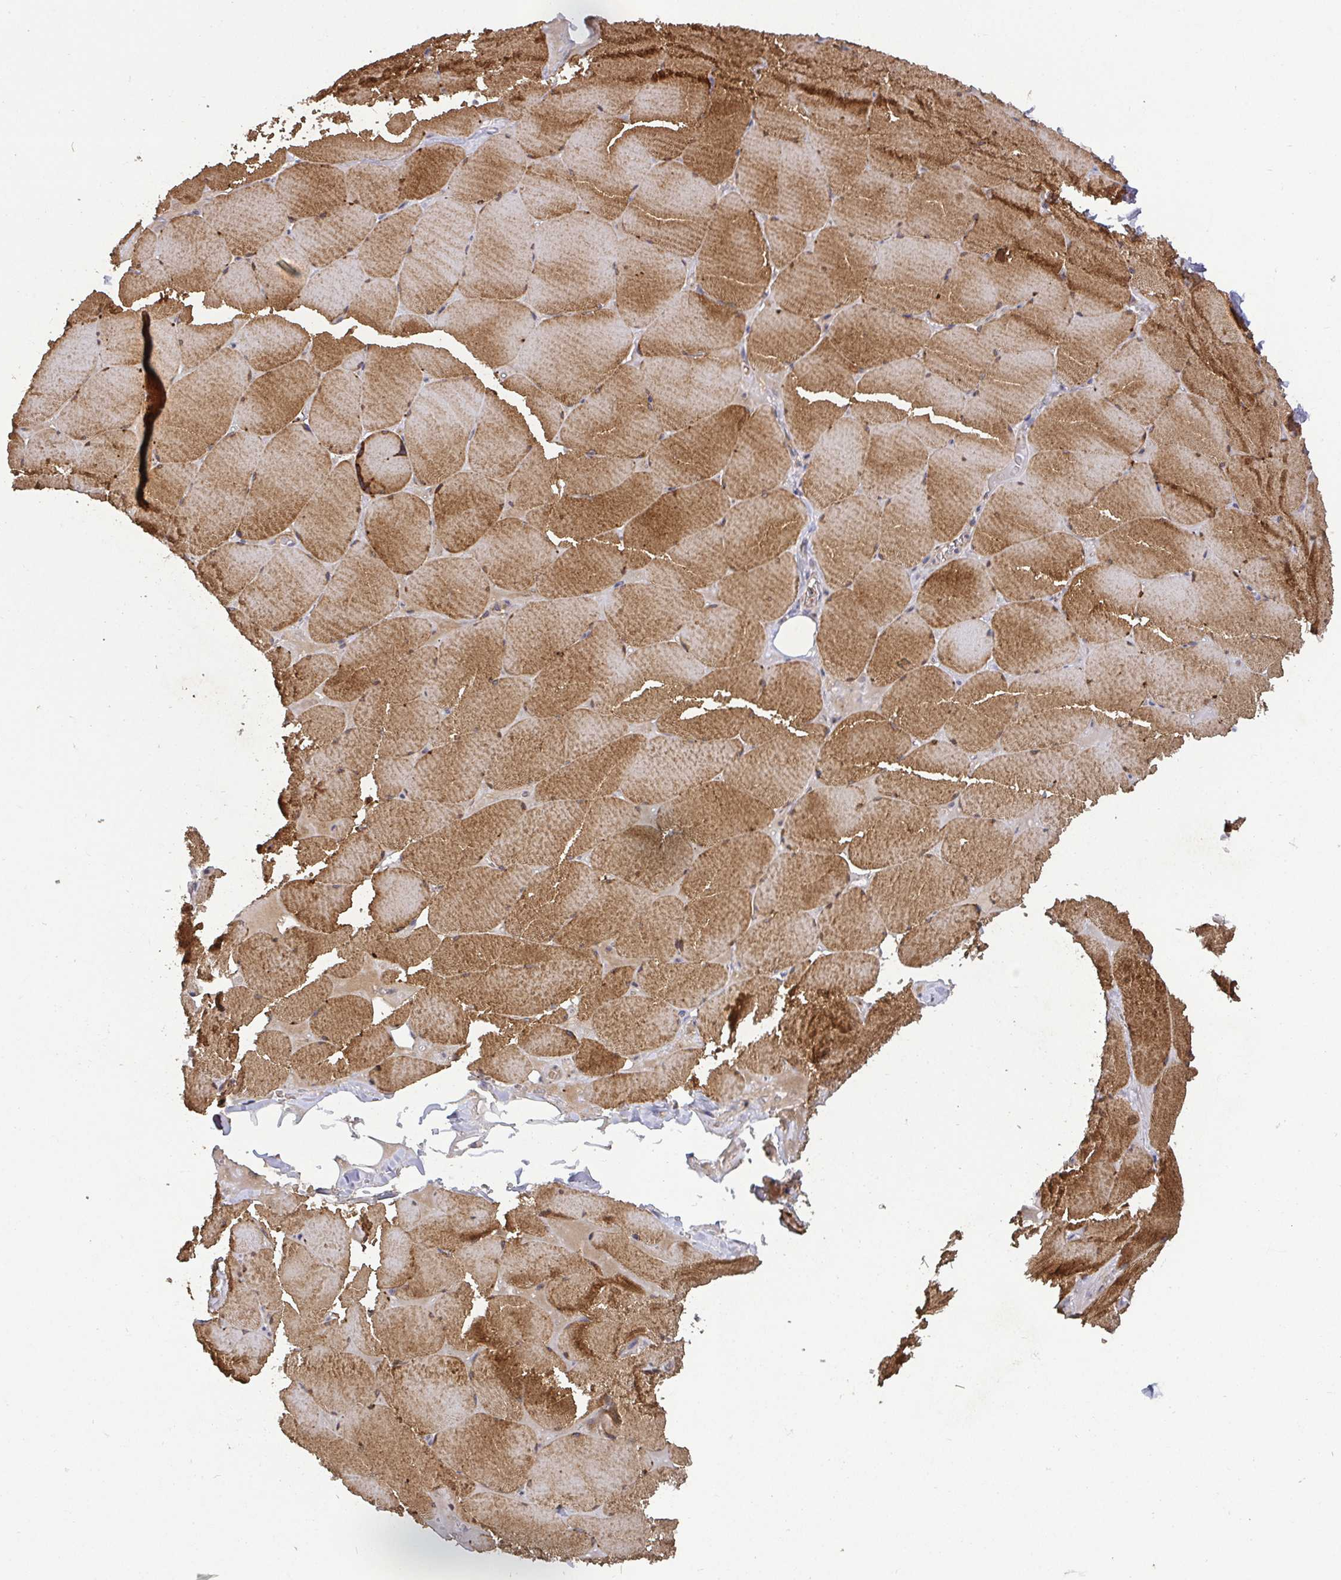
{"staining": {"intensity": "strong", "quantity": ">75%", "location": "cytoplasmic/membranous"}, "tissue": "skeletal muscle", "cell_type": "Myocytes", "image_type": "normal", "snomed": [{"axis": "morphology", "description": "Normal tissue, NOS"}, {"axis": "topography", "description": "Skeletal muscle"}, {"axis": "topography", "description": "Head-Neck"}], "caption": "A brown stain shows strong cytoplasmic/membranous staining of a protein in myocytes of benign human skeletal muscle. (DAB IHC, brown staining for protein, blue staining for nuclei).", "gene": "TM9SF4", "patient": {"sex": "male", "age": 66}}